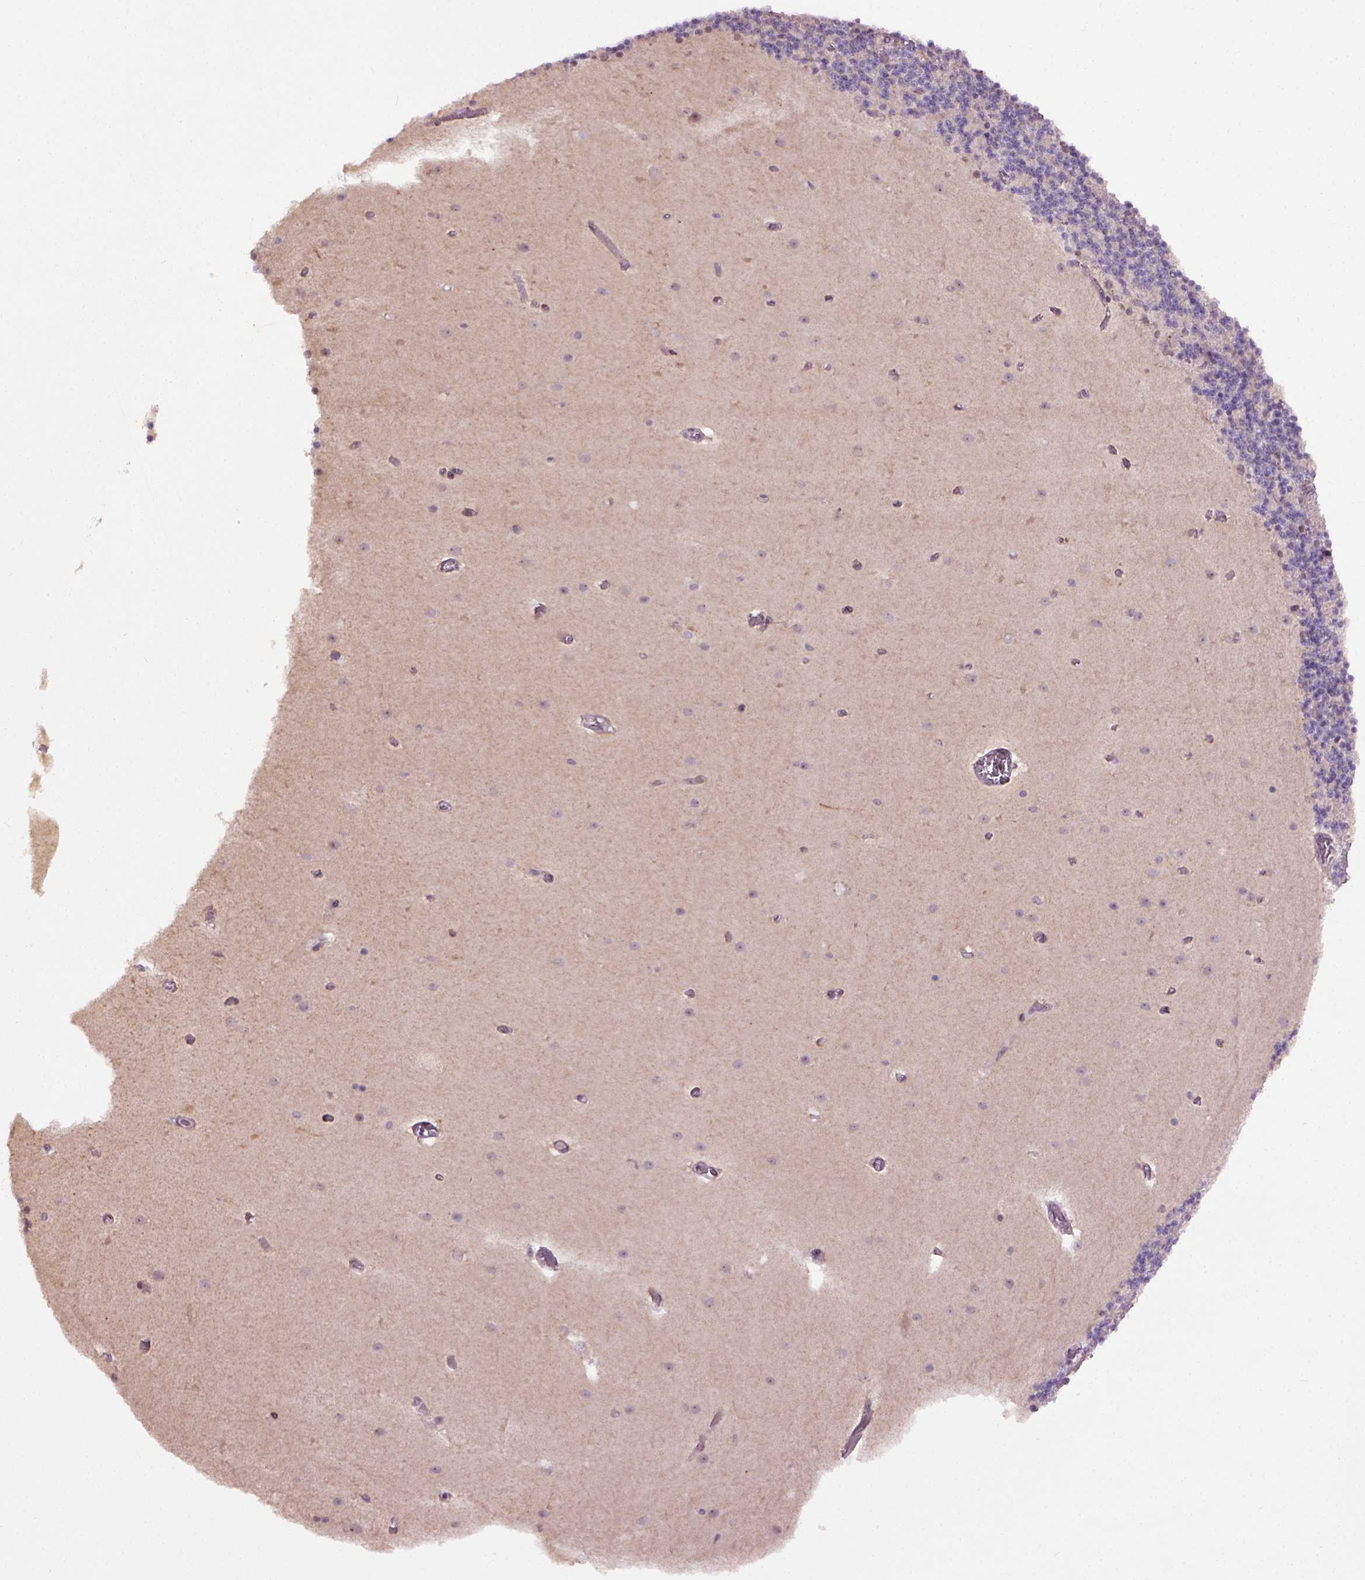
{"staining": {"intensity": "negative", "quantity": "none", "location": "none"}, "tissue": "cerebellum", "cell_type": "Cells in granular layer", "image_type": "normal", "snomed": [{"axis": "morphology", "description": "Normal tissue, NOS"}, {"axis": "topography", "description": "Cerebellum"}], "caption": "A photomicrograph of cerebellum stained for a protein shows no brown staining in cells in granular layer.", "gene": "RAB43", "patient": {"sex": "male", "age": 70}}